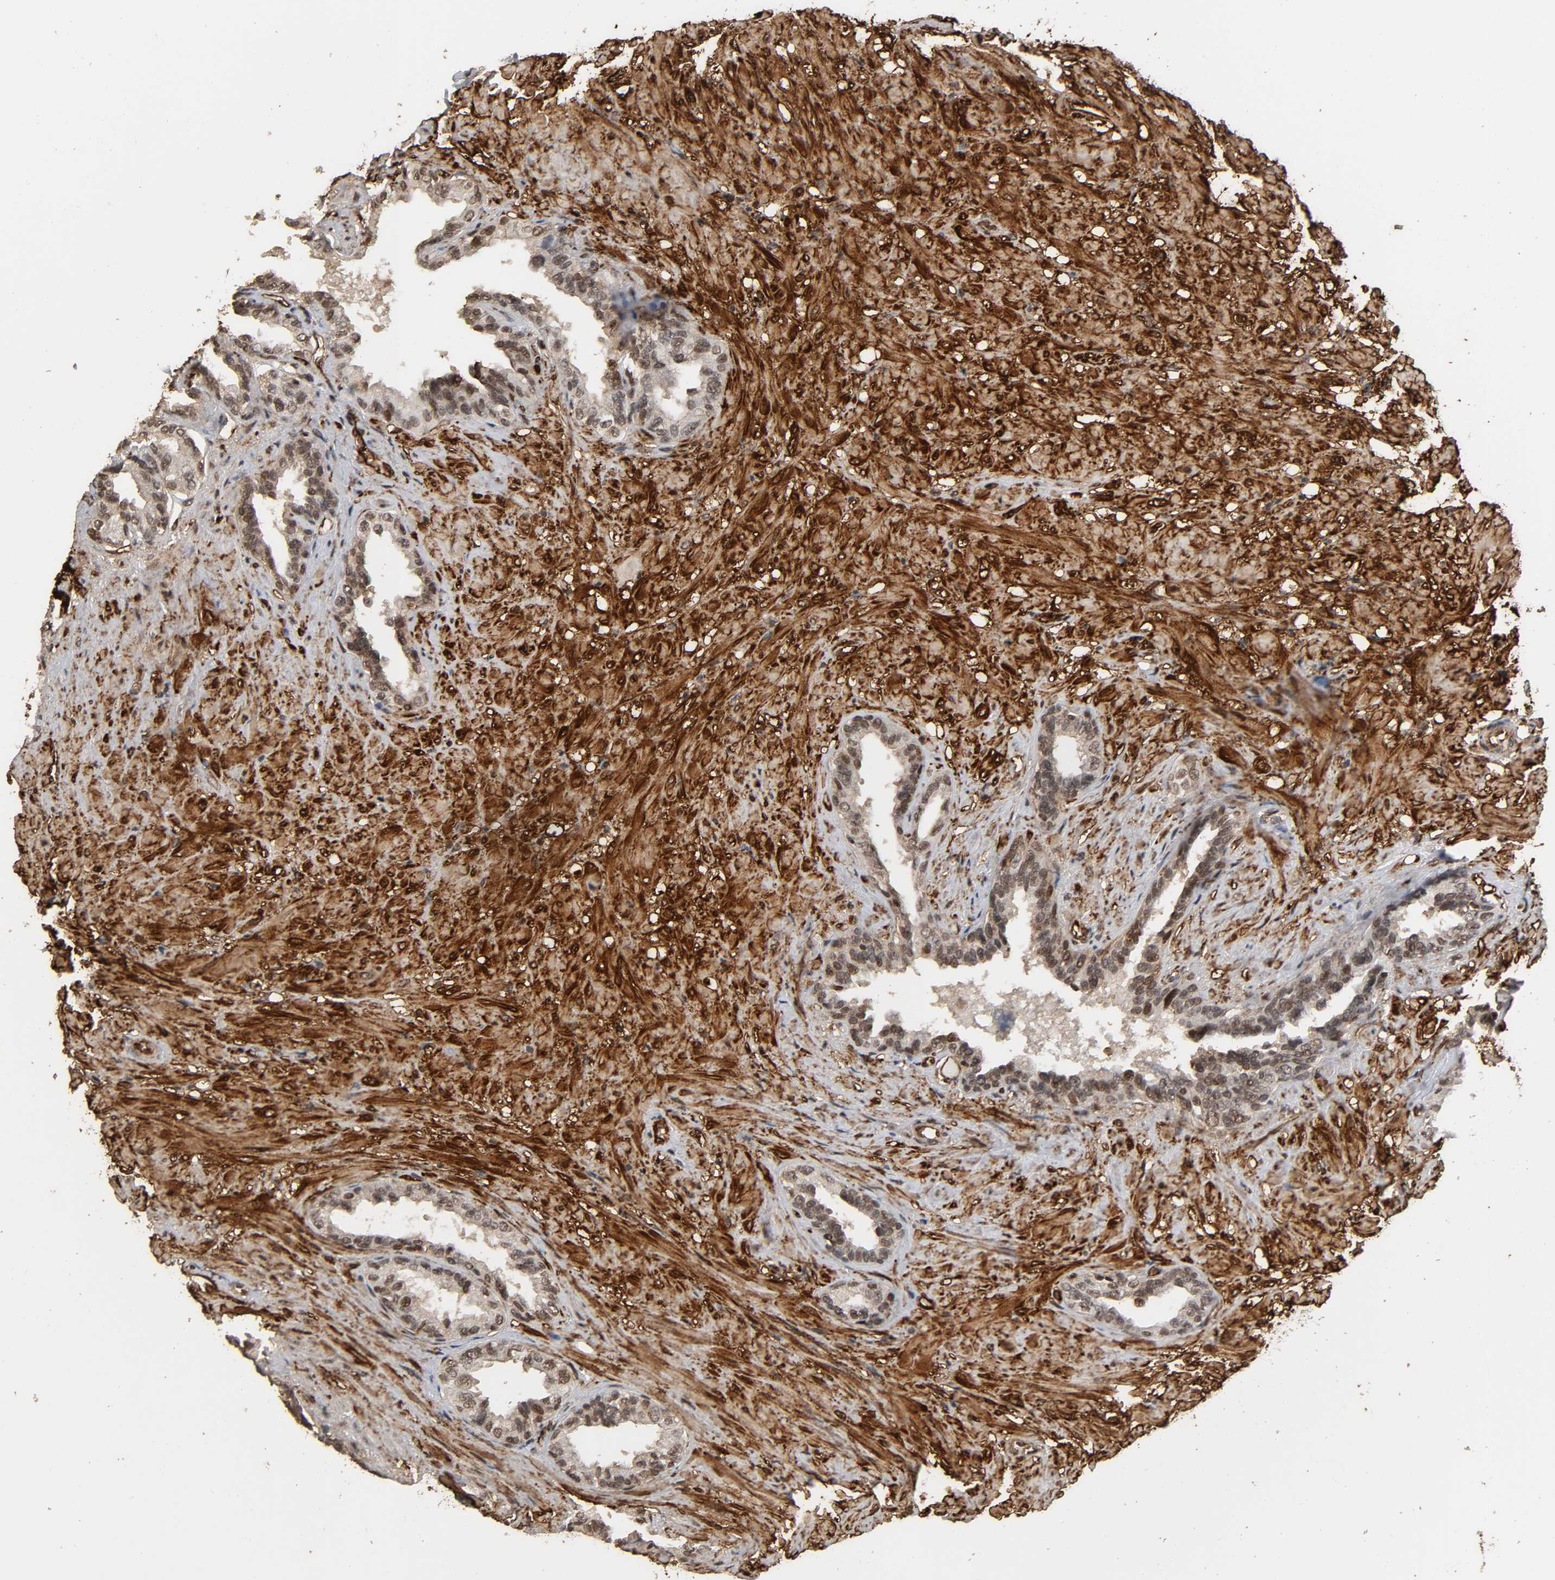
{"staining": {"intensity": "weak", "quantity": "25%-75%", "location": "nuclear"}, "tissue": "seminal vesicle", "cell_type": "Glandular cells", "image_type": "normal", "snomed": [{"axis": "morphology", "description": "Normal tissue, NOS"}, {"axis": "topography", "description": "Seminal veicle"}], "caption": "Seminal vesicle stained with DAB (3,3'-diaminobenzidine) IHC reveals low levels of weak nuclear staining in approximately 25%-75% of glandular cells. Using DAB (brown) and hematoxylin (blue) stains, captured at high magnification using brightfield microscopy.", "gene": "AHNAK2", "patient": {"sex": "male", "age": 61}}